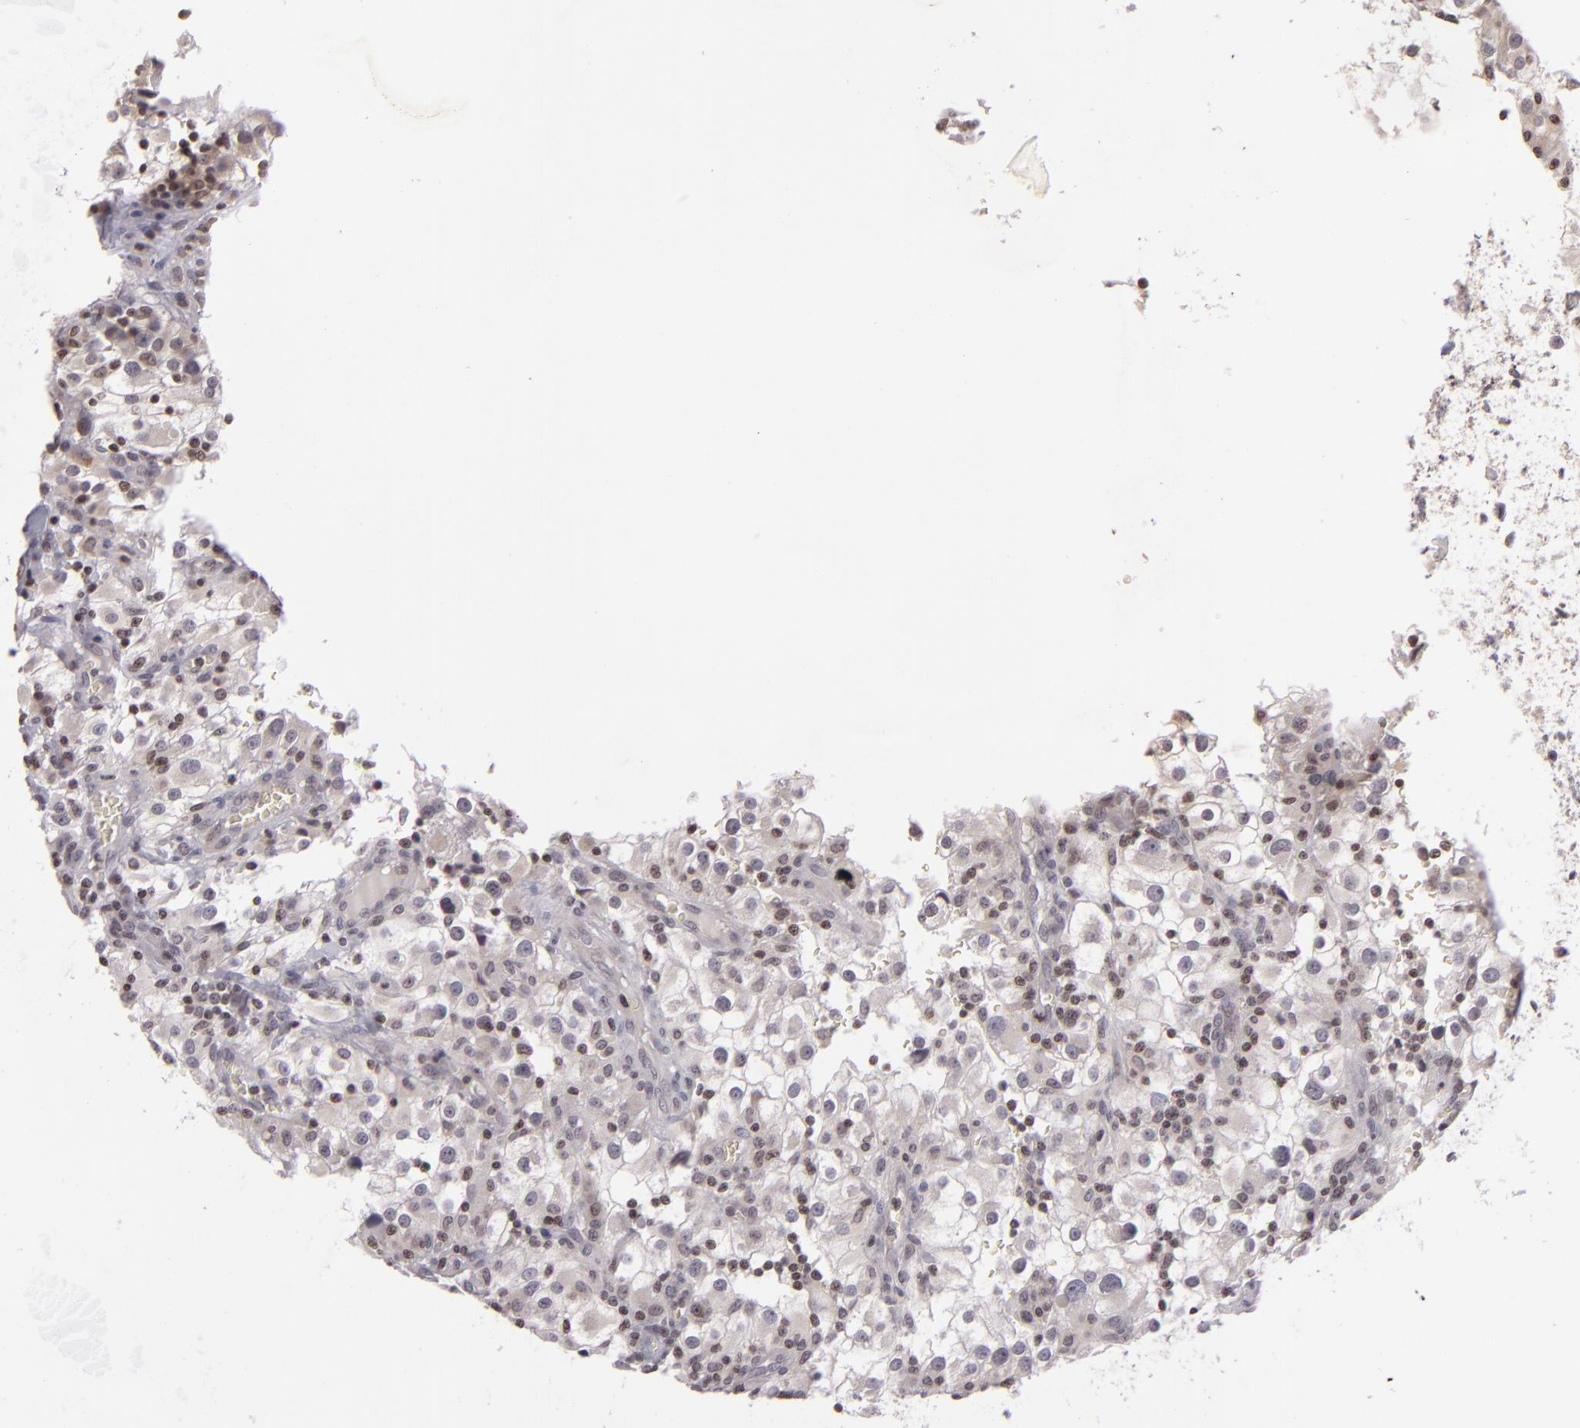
{"staining": {"intensity": "weak", "quantity": "<25%", "location": "nuclear"}, "tissue": "renal cancer", "cell_type": "Tumor cells", "image_type": "cancer", "snomed": [{"axis": "morphology", "description": "Adenocarcinoma, NOS"}, {"axis": "topography", "description": "Kidney"}], "caption": "Tumor cells show no significant protein expression in renal cancer (adenocarcinoma).", "gene": "AKAP6", "patient": {"sex": "female", "age": 52}}